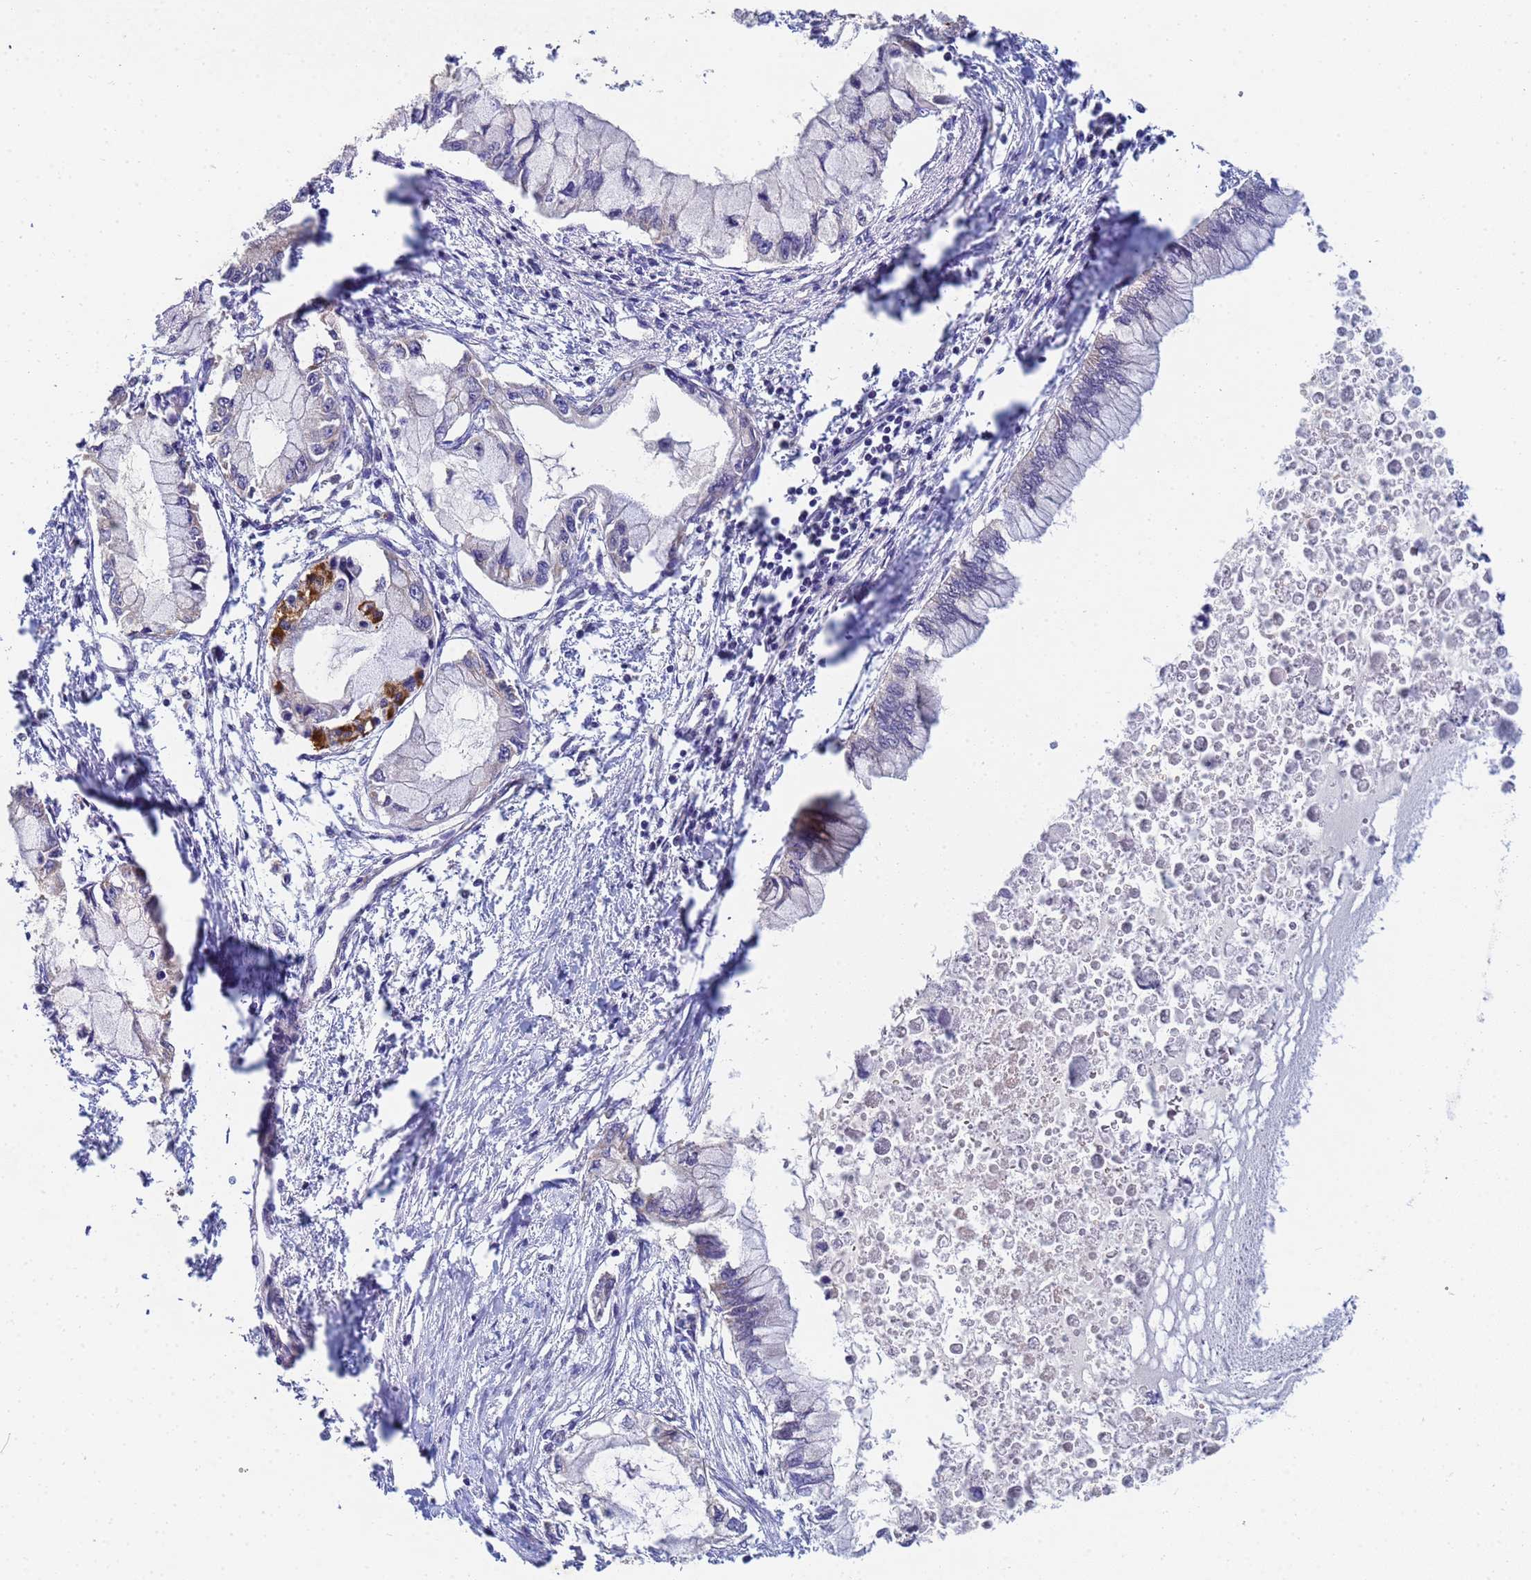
{"staining": {"intensity": "moderate", "quantity": "<25%", "location": "cytoplasmic/membranous"}, "tissue": "pancreatic cancer", "cell_type": "Tumor cells", "image_type": "cancer", "snomed": [{"axis": "morphology", "description": "Adenocarcinoma, NOS"}, {"axis": "topography", "description": "Pancreas"}], "caption": "Immunohistochemistry staining of pancreatic cancer (adenocarcinoma), which exhibits low levels of moderate cytoplasmic/membranous positivity in about <25% of tumor cells indicating moderate cytoplasmic/membranous protein staining. The staining was performed using DAB (3,3'-diaminobenzidine) (brown) for protein detection and nuclei were counterstained in hematoxylin (blue).", "gene": "C5orf34", "patient": {"sex": "male", "age": 48}}